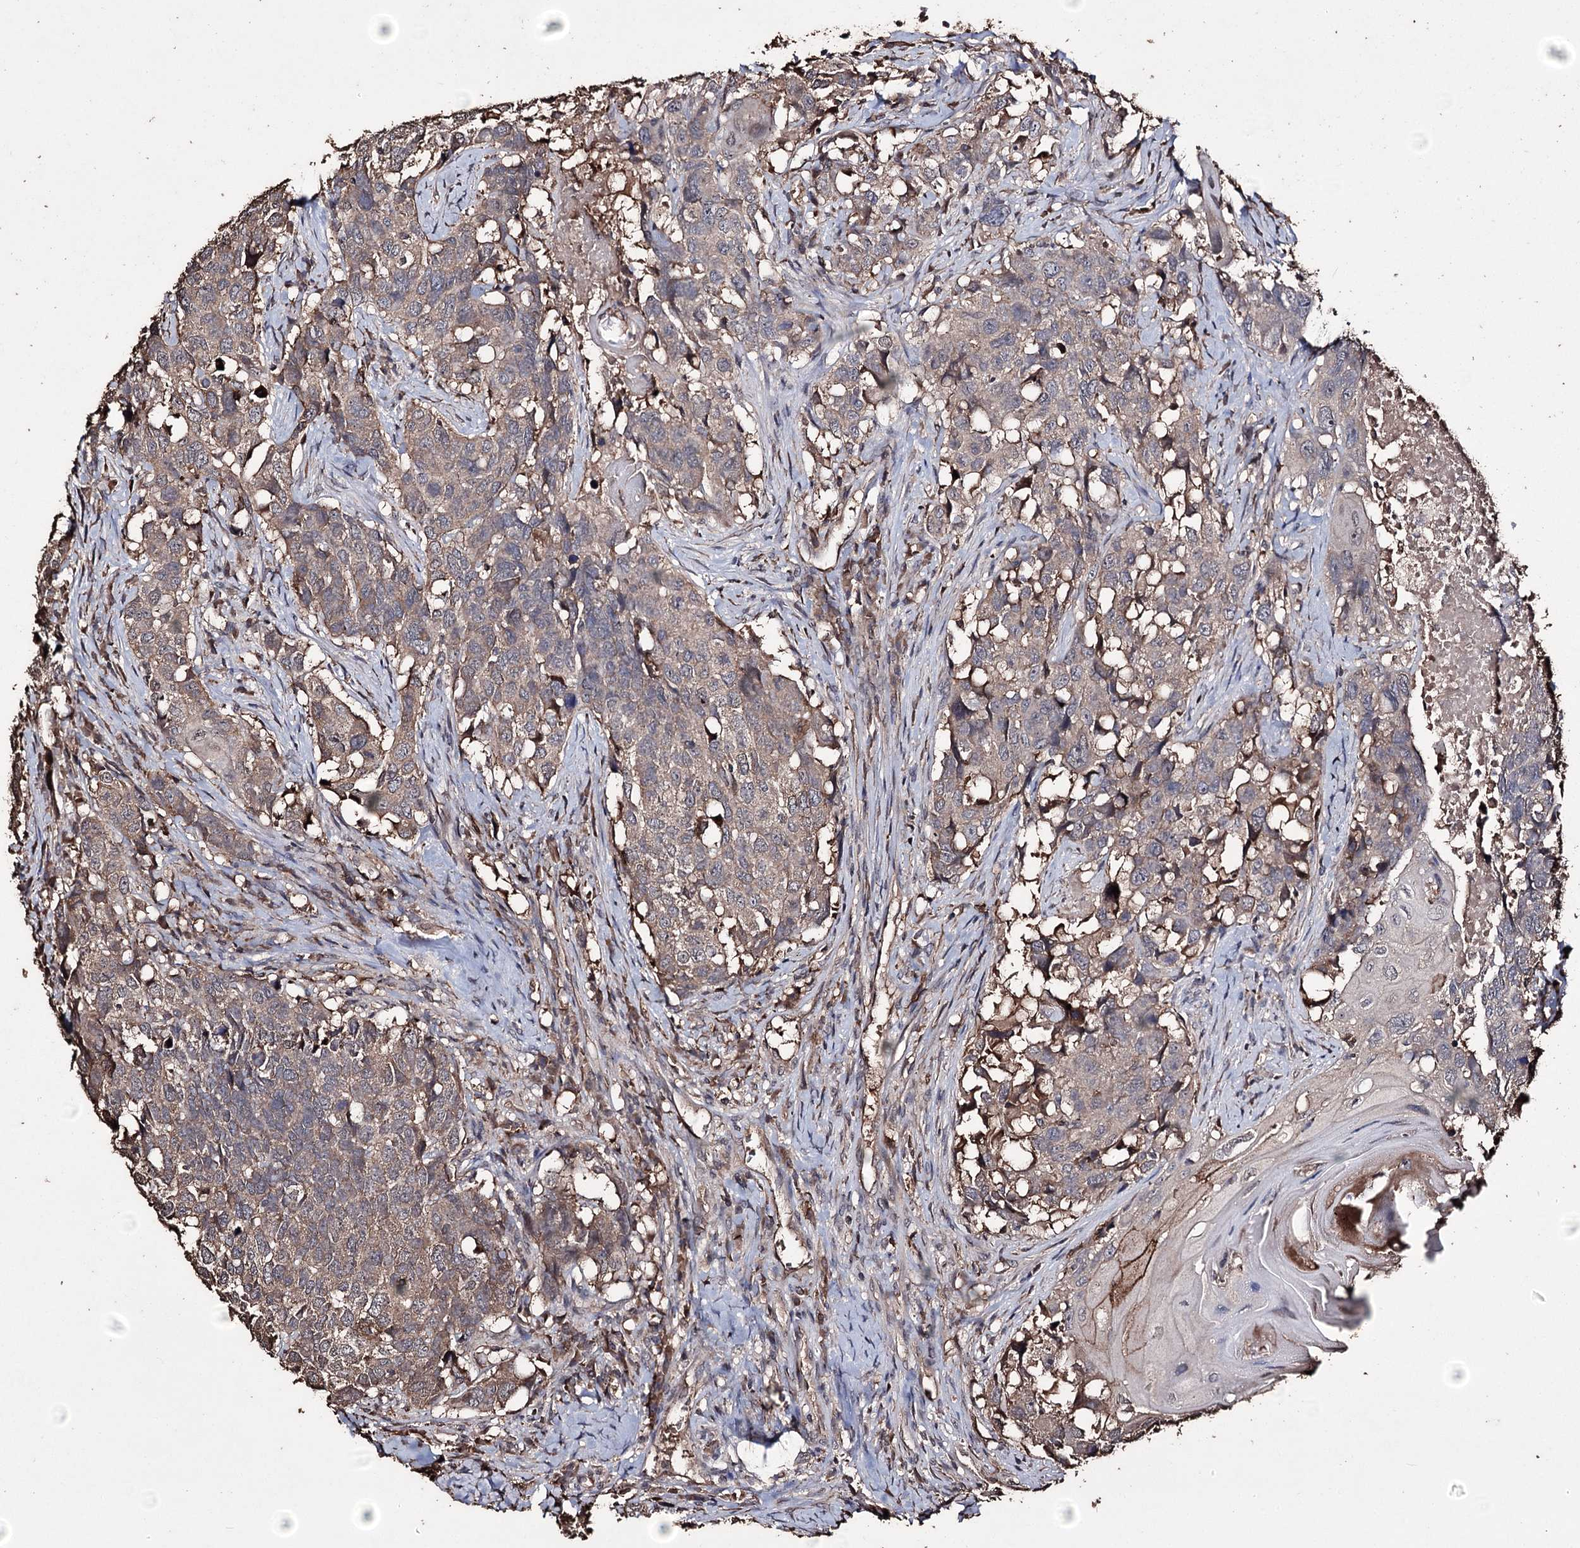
{"staining": {"intensity": "weak", "quantity": "<25%", "location": "cytoplasmic/membranous"}, "tissue": "head and neck cancer", "cell_type": "Tumor cells", "image_type": "cancer", "snomed": [{"axis": "morphology", "description": "Squamous cell carcinoma, NOS"}, {"axis": "topography", "description": "Head-Neck"}], "caption": "Immunohistochemistry (IHC) photomicrograph of human head and neck cancer (squamous cell carcinoma) stained for a protein (brown), which reveals no staining in tumor cells.", "gene": "ZNF662", "patient": {"sex": "male", "age": 66}}